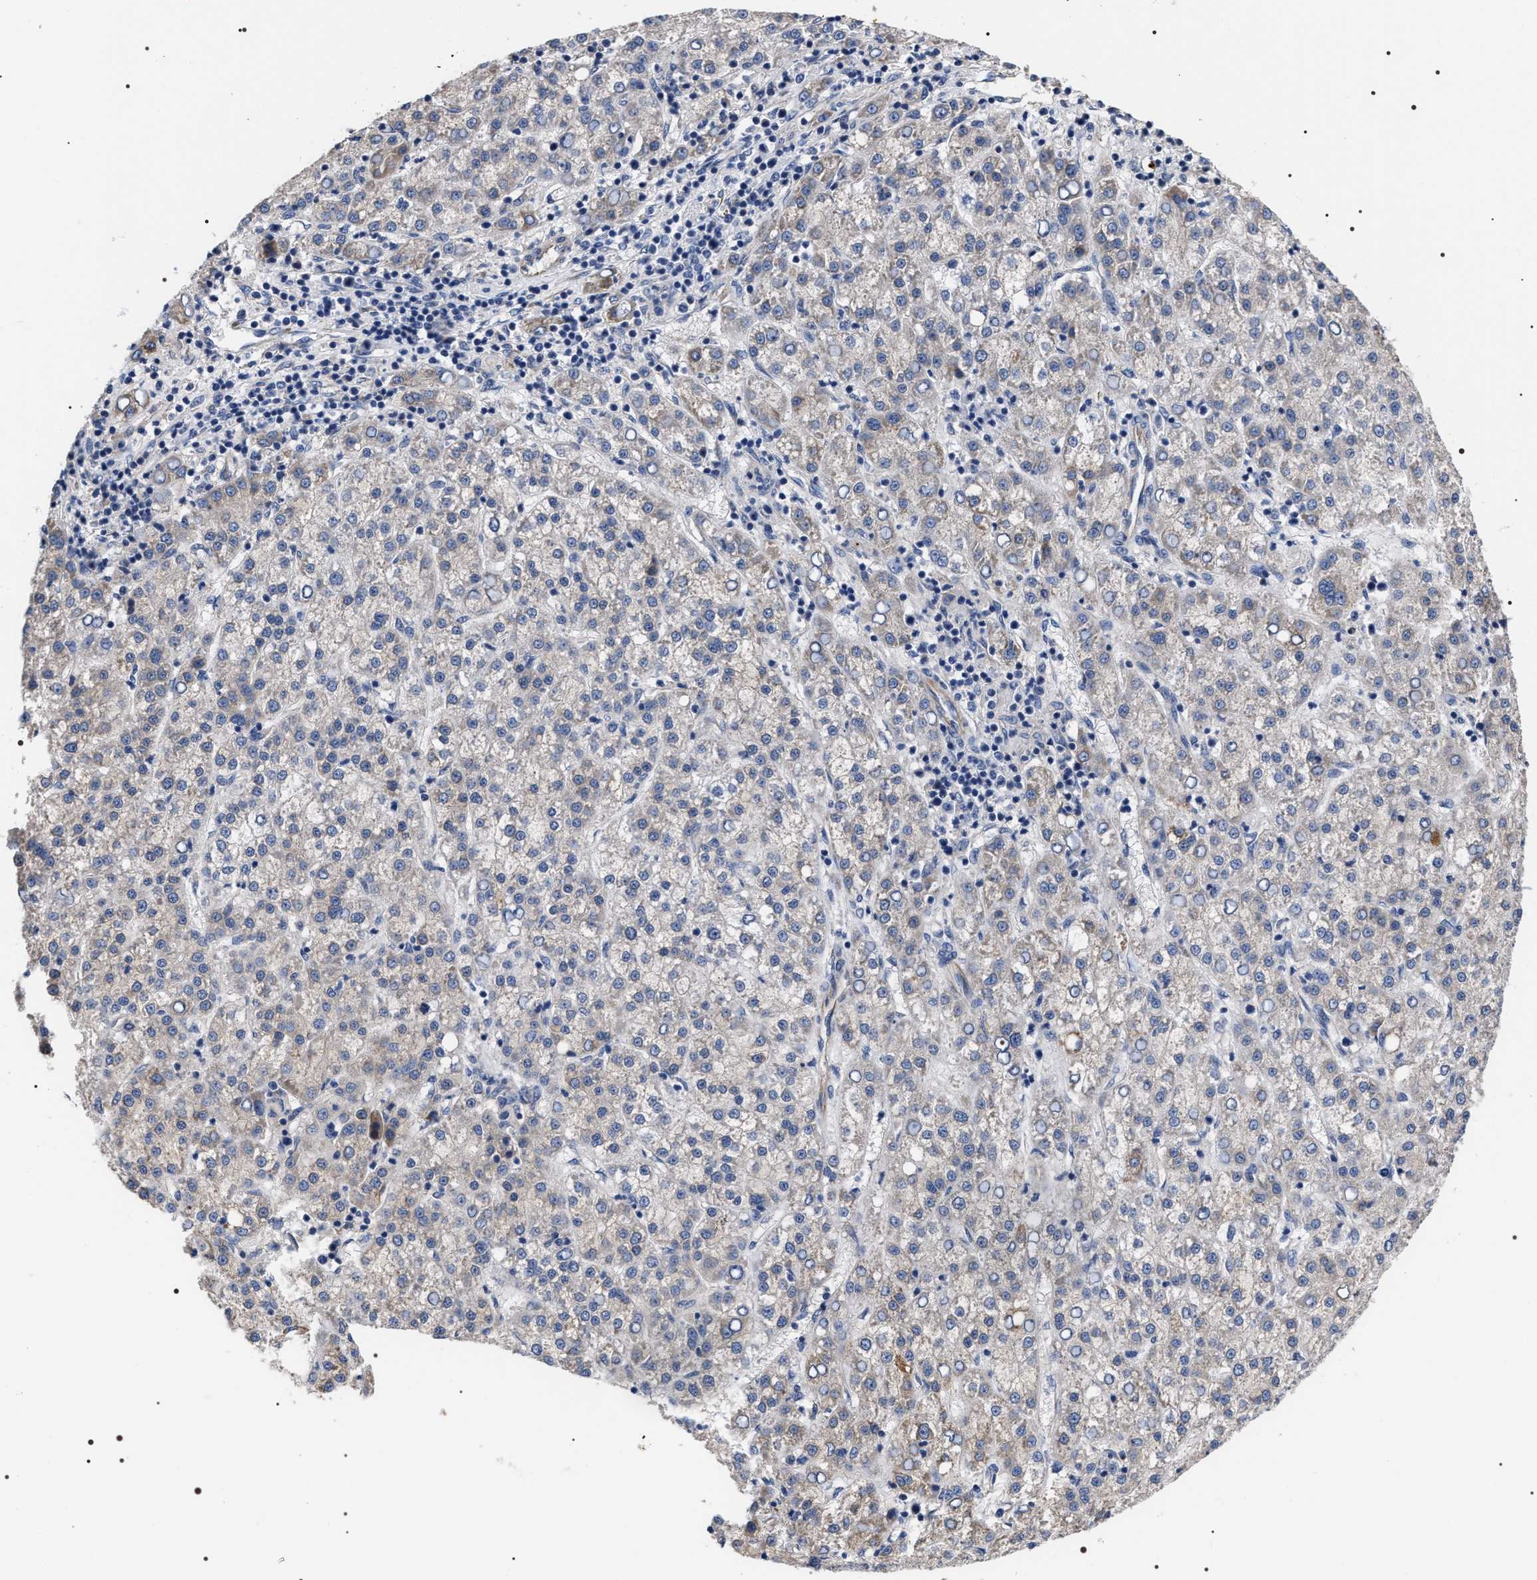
{"staining": {"intensity": "negative", "quantity": "none", "location": "none"}, "tissue": "liver cancer", "cell_type": "Tumor cells", "image_type": "cancer", "snomed": [{"axis": "morphology", "description": "Carcinoma, Hepatocellular, NOS"}, {"axis": "topography", "description": "Liver"}], "caption": "Hepatocellular carcinoma (liver) was stained to show a protein in brown. There is no significant positivity in tumor cells.", "gene": "TSPAN33", "patient": {"sex": "female", "age": 58}}